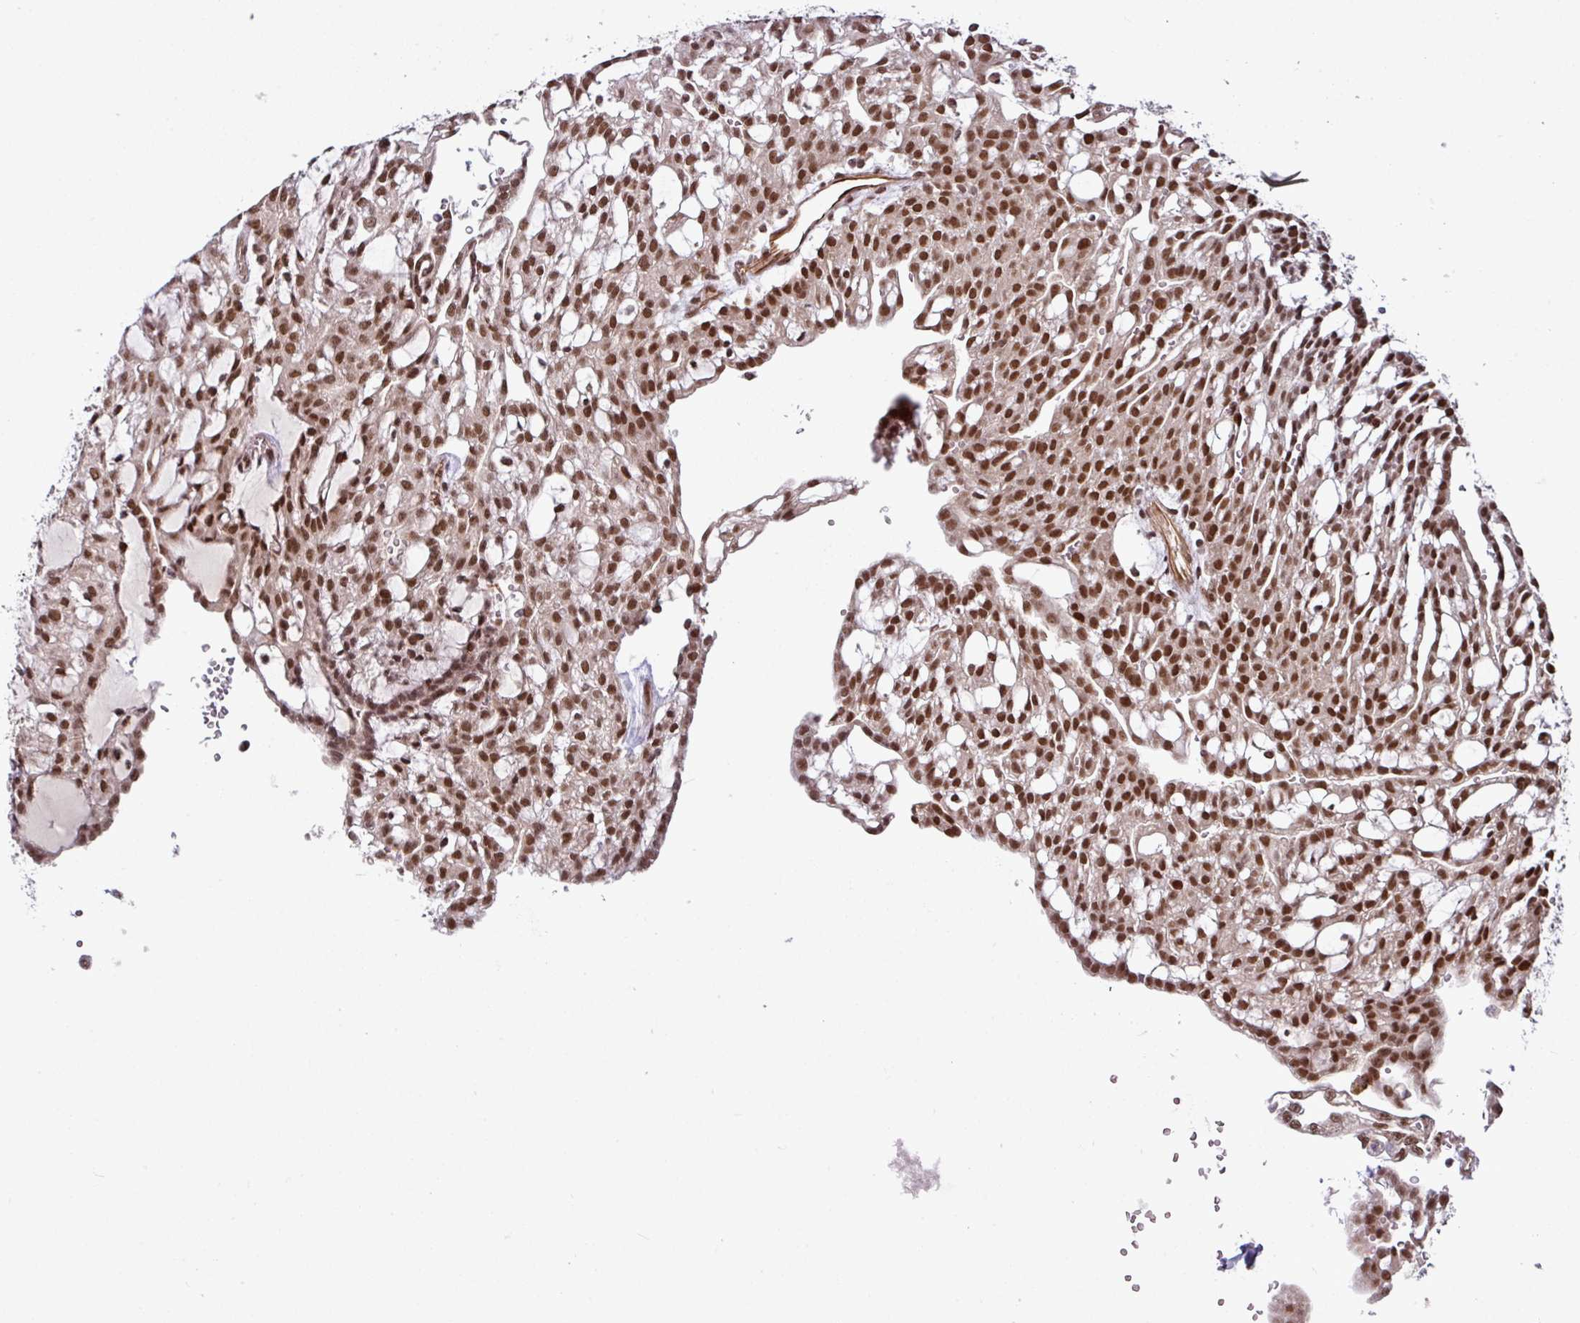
{"staining": {"intensity": "strong", "quantity": ">75%", "location": "nuclear"}, "tissue": "renal cancer", "cell_type": "Tumor cells", "image_type": "cancer", "snomed": [{"axis": "morphology", "description": "Adenocarcinoma, NOS"}, {"axis": "topography", "description": "Kidney"}], "caption": "An IHC micrograph of neoplastic tissue is shown. Protein staining in brown highlights strong nuclear positivity in renal adenocarcinoma within tumor cells.", "gene": "MORF4L2", "patient": {"sex": "male", "age": 63}}